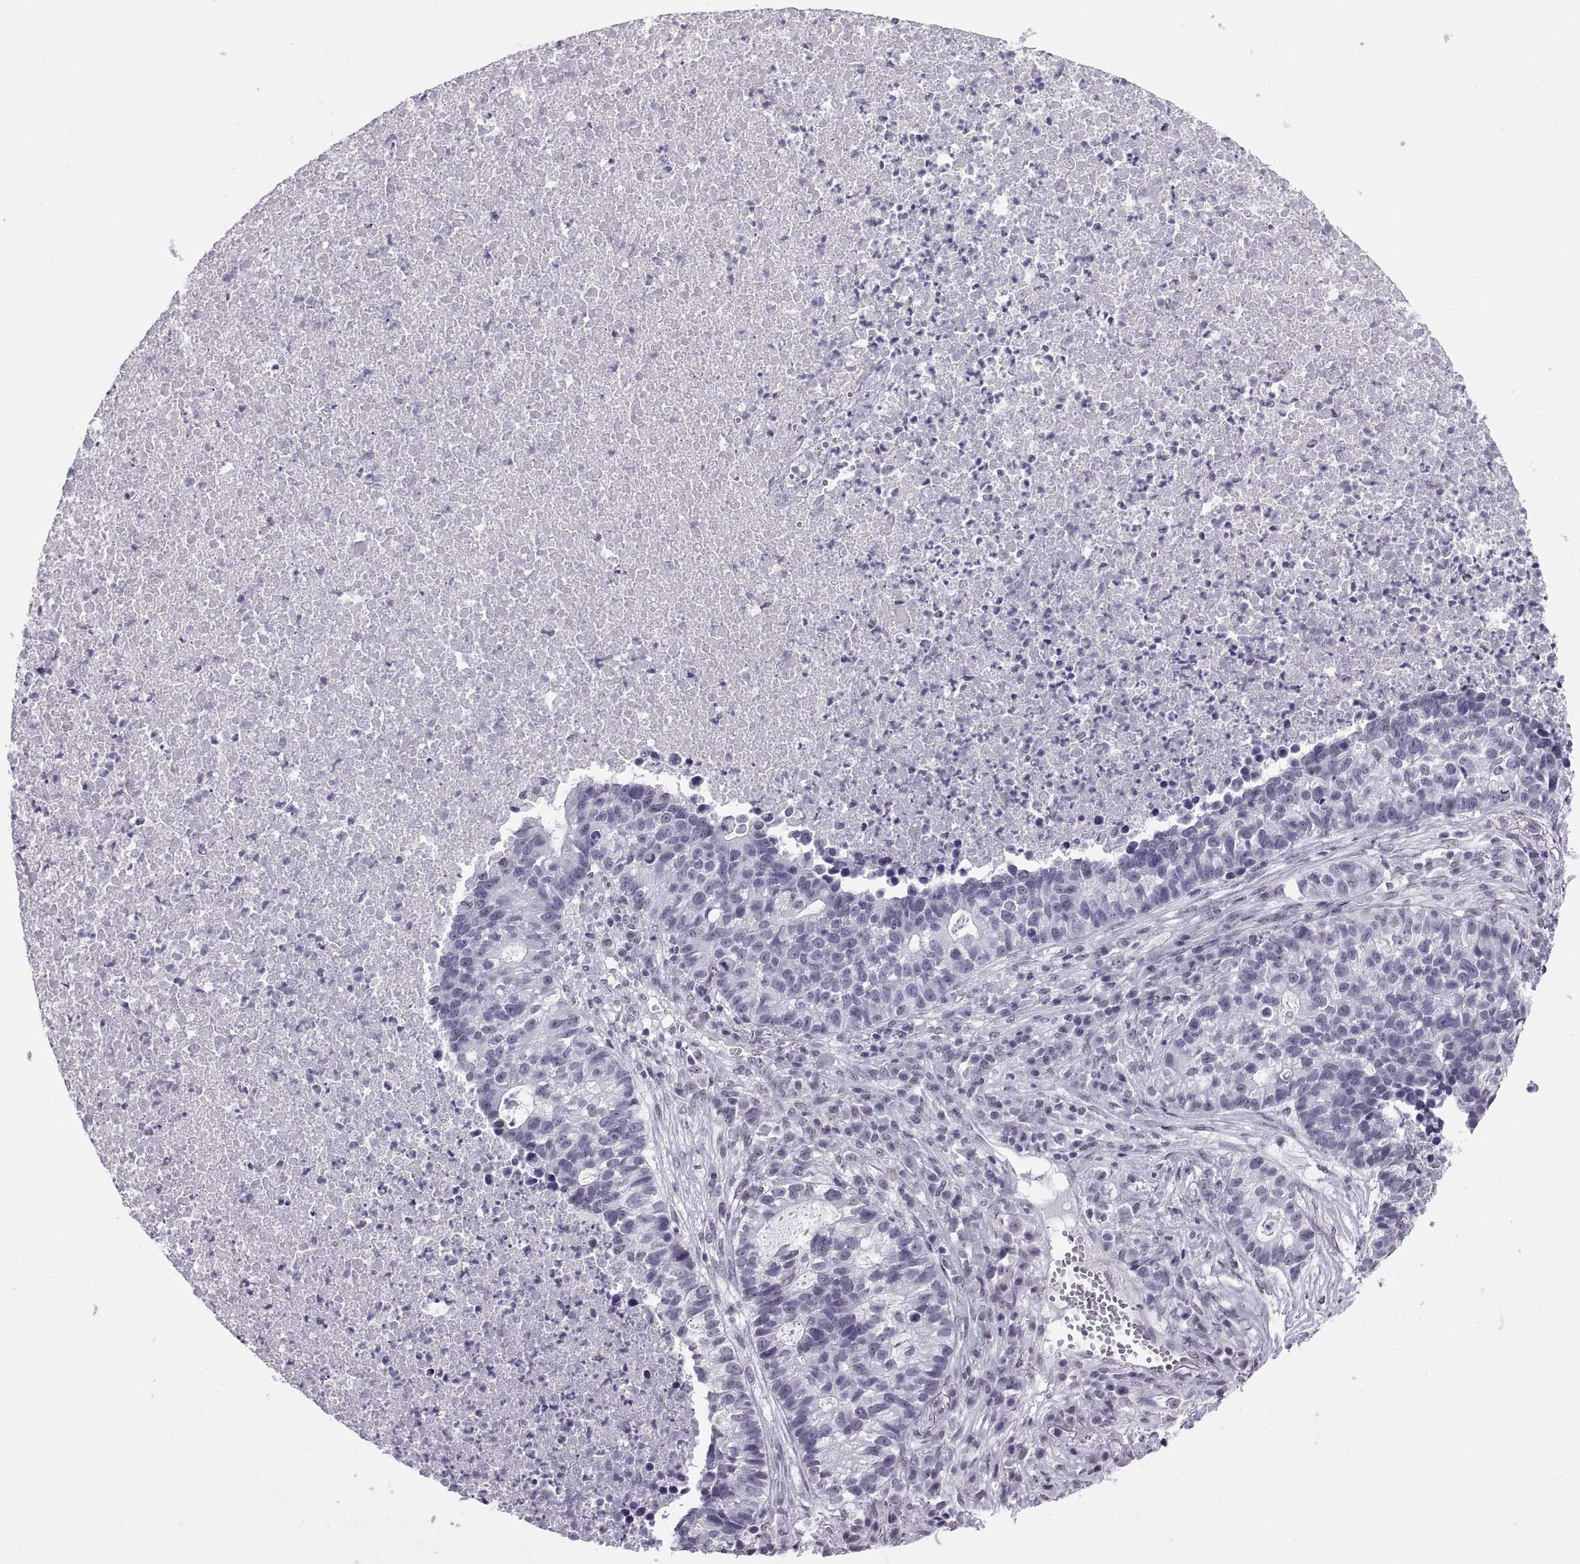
{"staining": {"intensity": "negative", "quantity": "none", "location": "none"}, "tissue": "lung cancer", "cell_type": "Tumor cells", "image_type": "cancer", "snomed": [{"axis": "morphology", "description": "Adenocarcinoma, NOS"}, {"axis": "topography", "description": "Lung"}], "caption": "Adenocarcinoma (lung) stained for a protein using IHC shows no positivity tumor cells.", "gene": "CARTPT", "patient": {"sex": "male", "age": 57}}